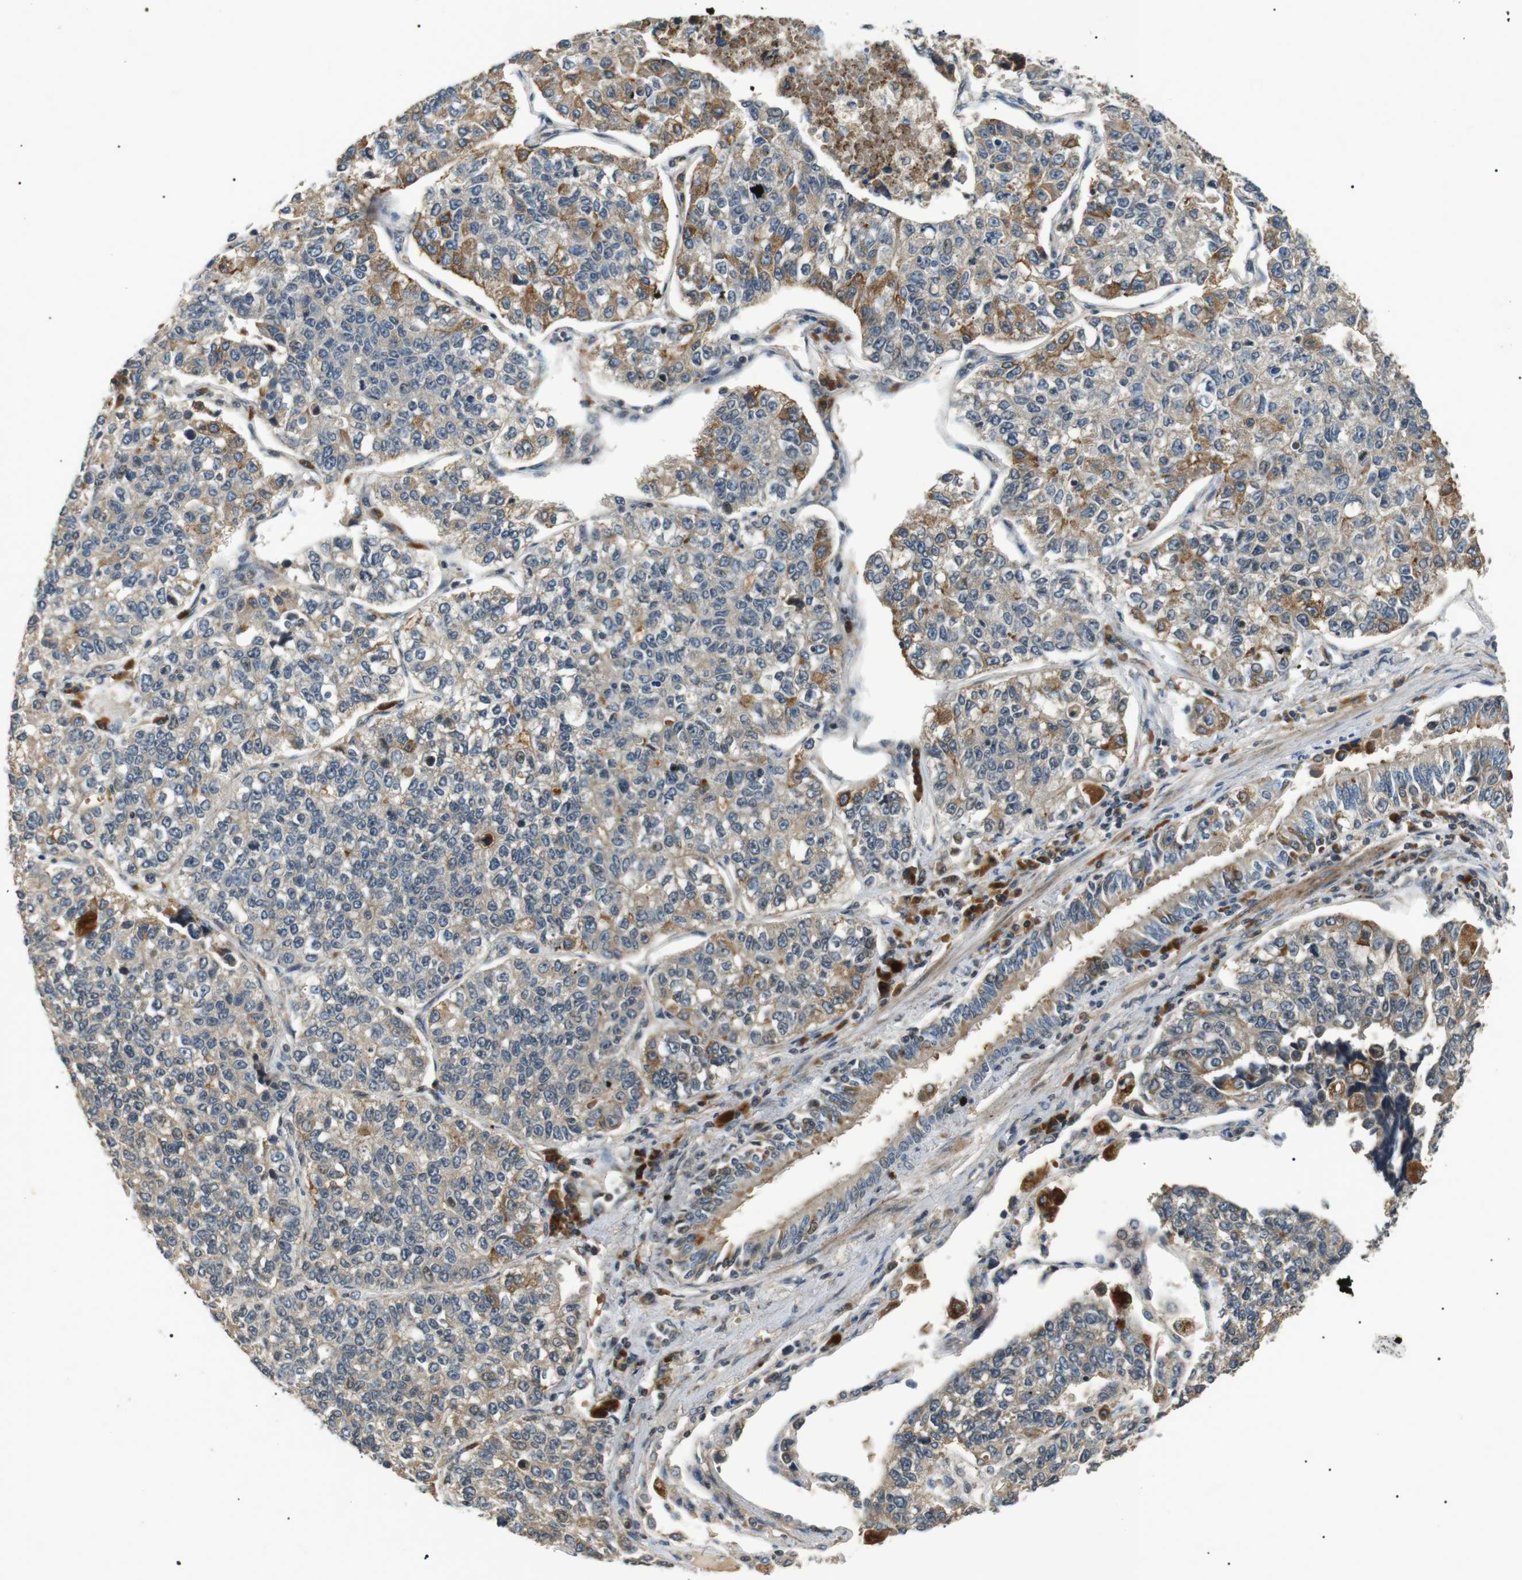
{"staining": {"intensity": "moderate", "quantity": "25%-75%", "location": "cytoplasmic/membranous"}, "tissue": "lung cancer", "cell_type": "Tumor cells", "image_type": "cancer", "snomed": [{"axis": "morphology", "description": "Adenocarcinoma, NOS"}, {"axis": "topography", "description": "Lung"}], "caption": "There is medium levels of moderate cytoplasmic/membranous staining in tumor cells of lung cancer, as demonstrated by immunohistochemical staining (brown color).", "gene": "HSPA13", "patient": {"sex": "male", "age": 49}}